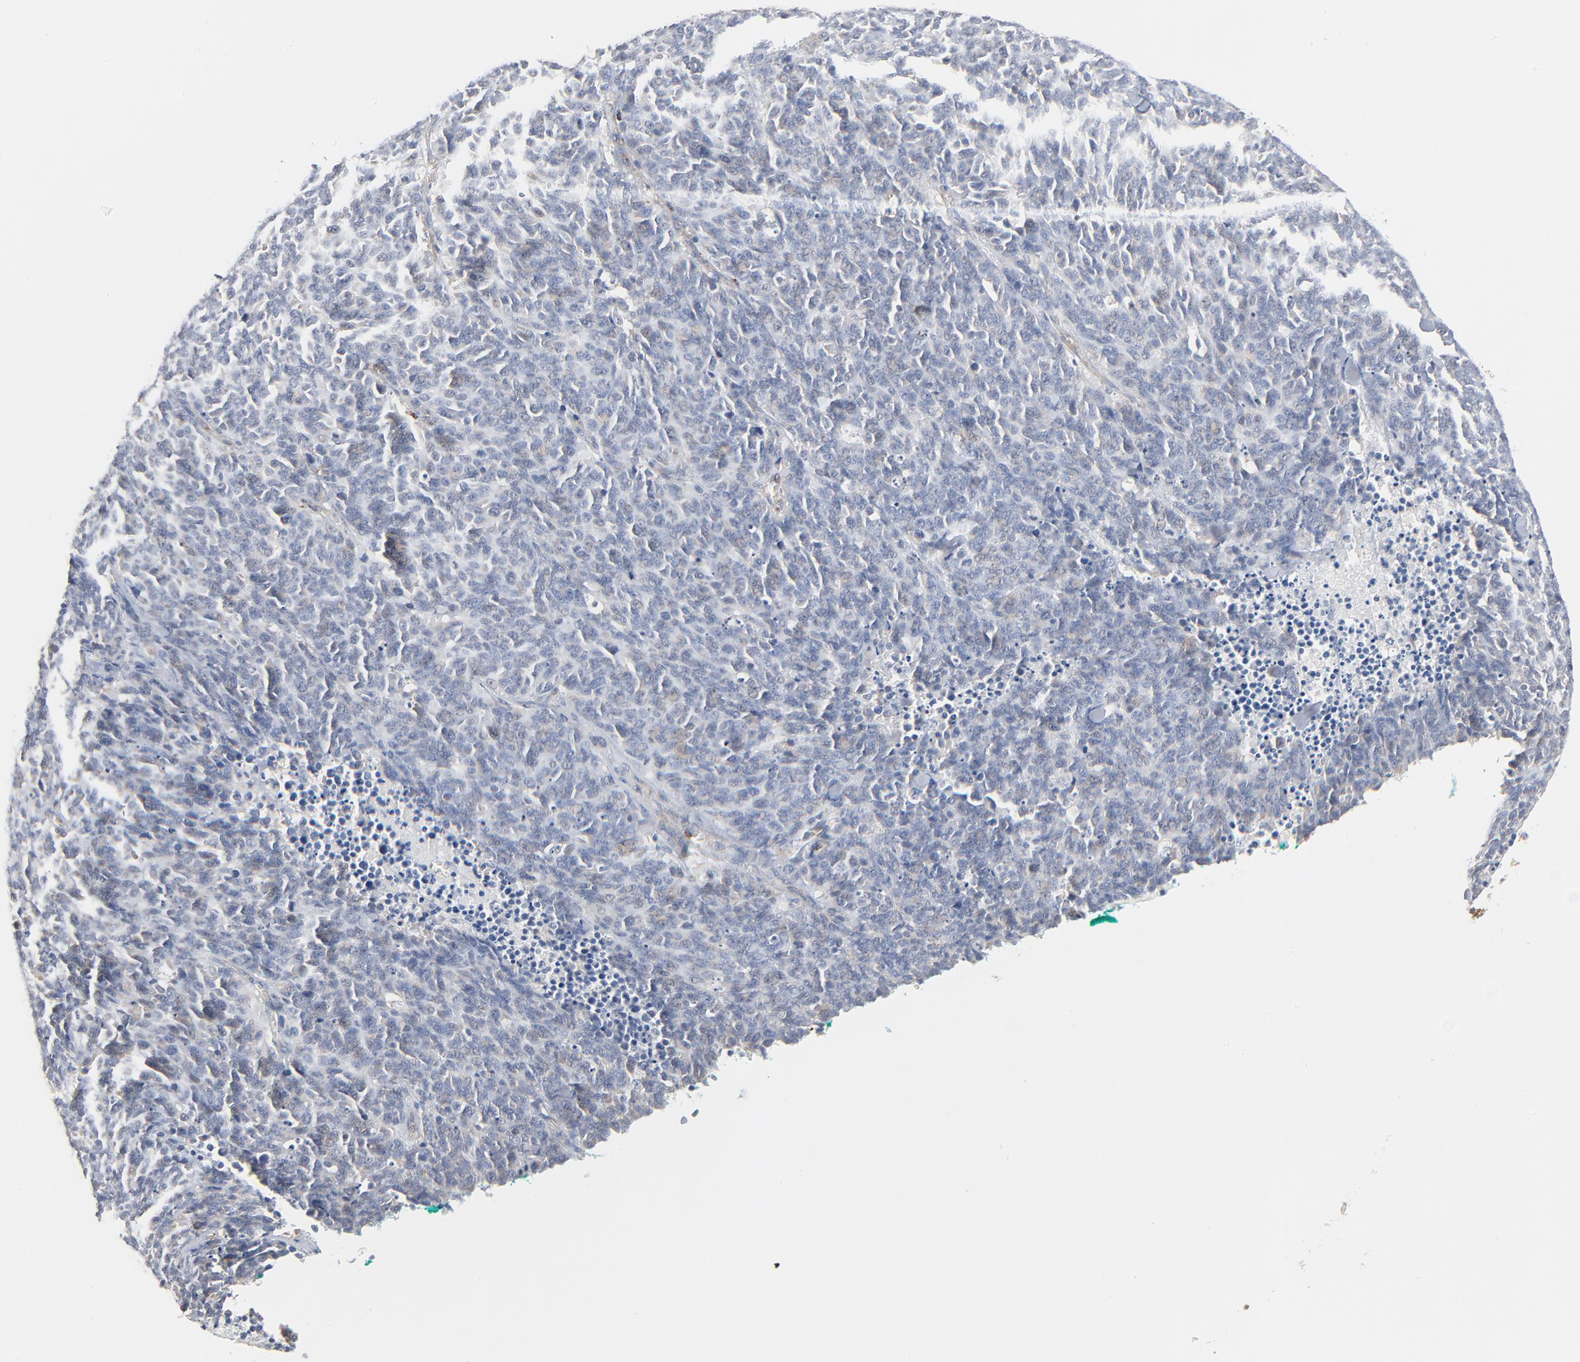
{"staining": {"intensity": "negative", "quantity": "none", "location": "none"}, "tissue": "lung cancer", "cell_type": "Tumor cells", "image_type": "cancer", "snomed": [{"axis": "morphology", "description": "Neoplasm, malignant, NOS"}, {"axis": "topography", "description": "Lung"}], "caption": "IHC photomicrograph of neoplastic tissue: neoplasm (malignant) (lung) stained with DAB (3,3'-diaminobenzidine) reveals no significant protein staining in tumor cells.", "gene": "SH3KBP1", "patient": {"sex": "female", "age": 58}}